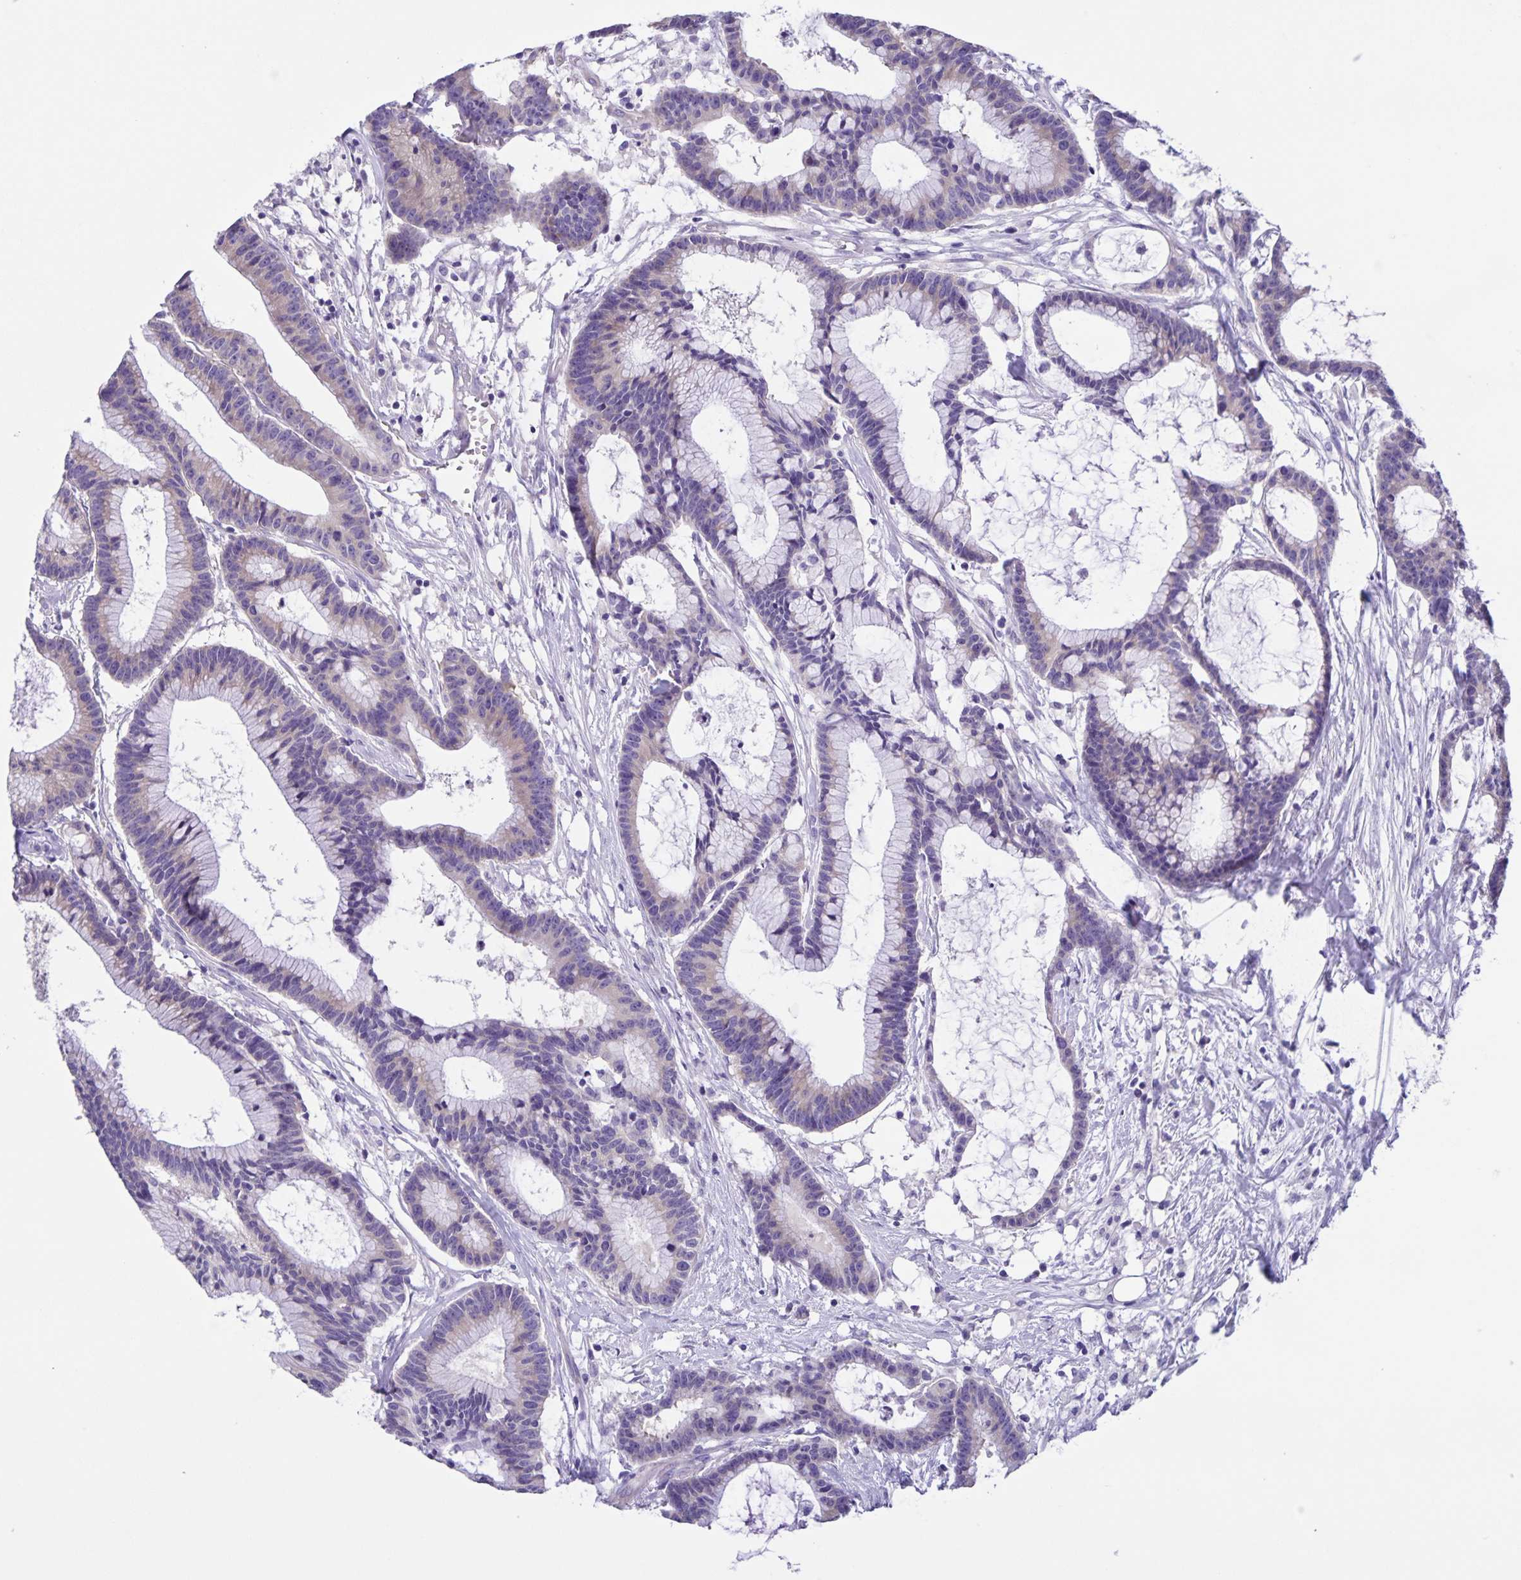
{"staining": {"intensity": "weak", "quantity": "<25%", "location": "cytoplasmic/membranous"}, "tissue": "colorectal cancer", "cell_type": "Tumor cells", "image_type": "cancer", "snomed": [{"axis": "morphology", "description": "Adenocarcinoma, NOS"}, {"axis": "topography", "description": "Colon"}], "caption": "IHC of colorectal adenocarcinoma shows no positivity in tumor cells.", "gene": "CAPSL", "patient": {"sex": "female", "age": 78}}